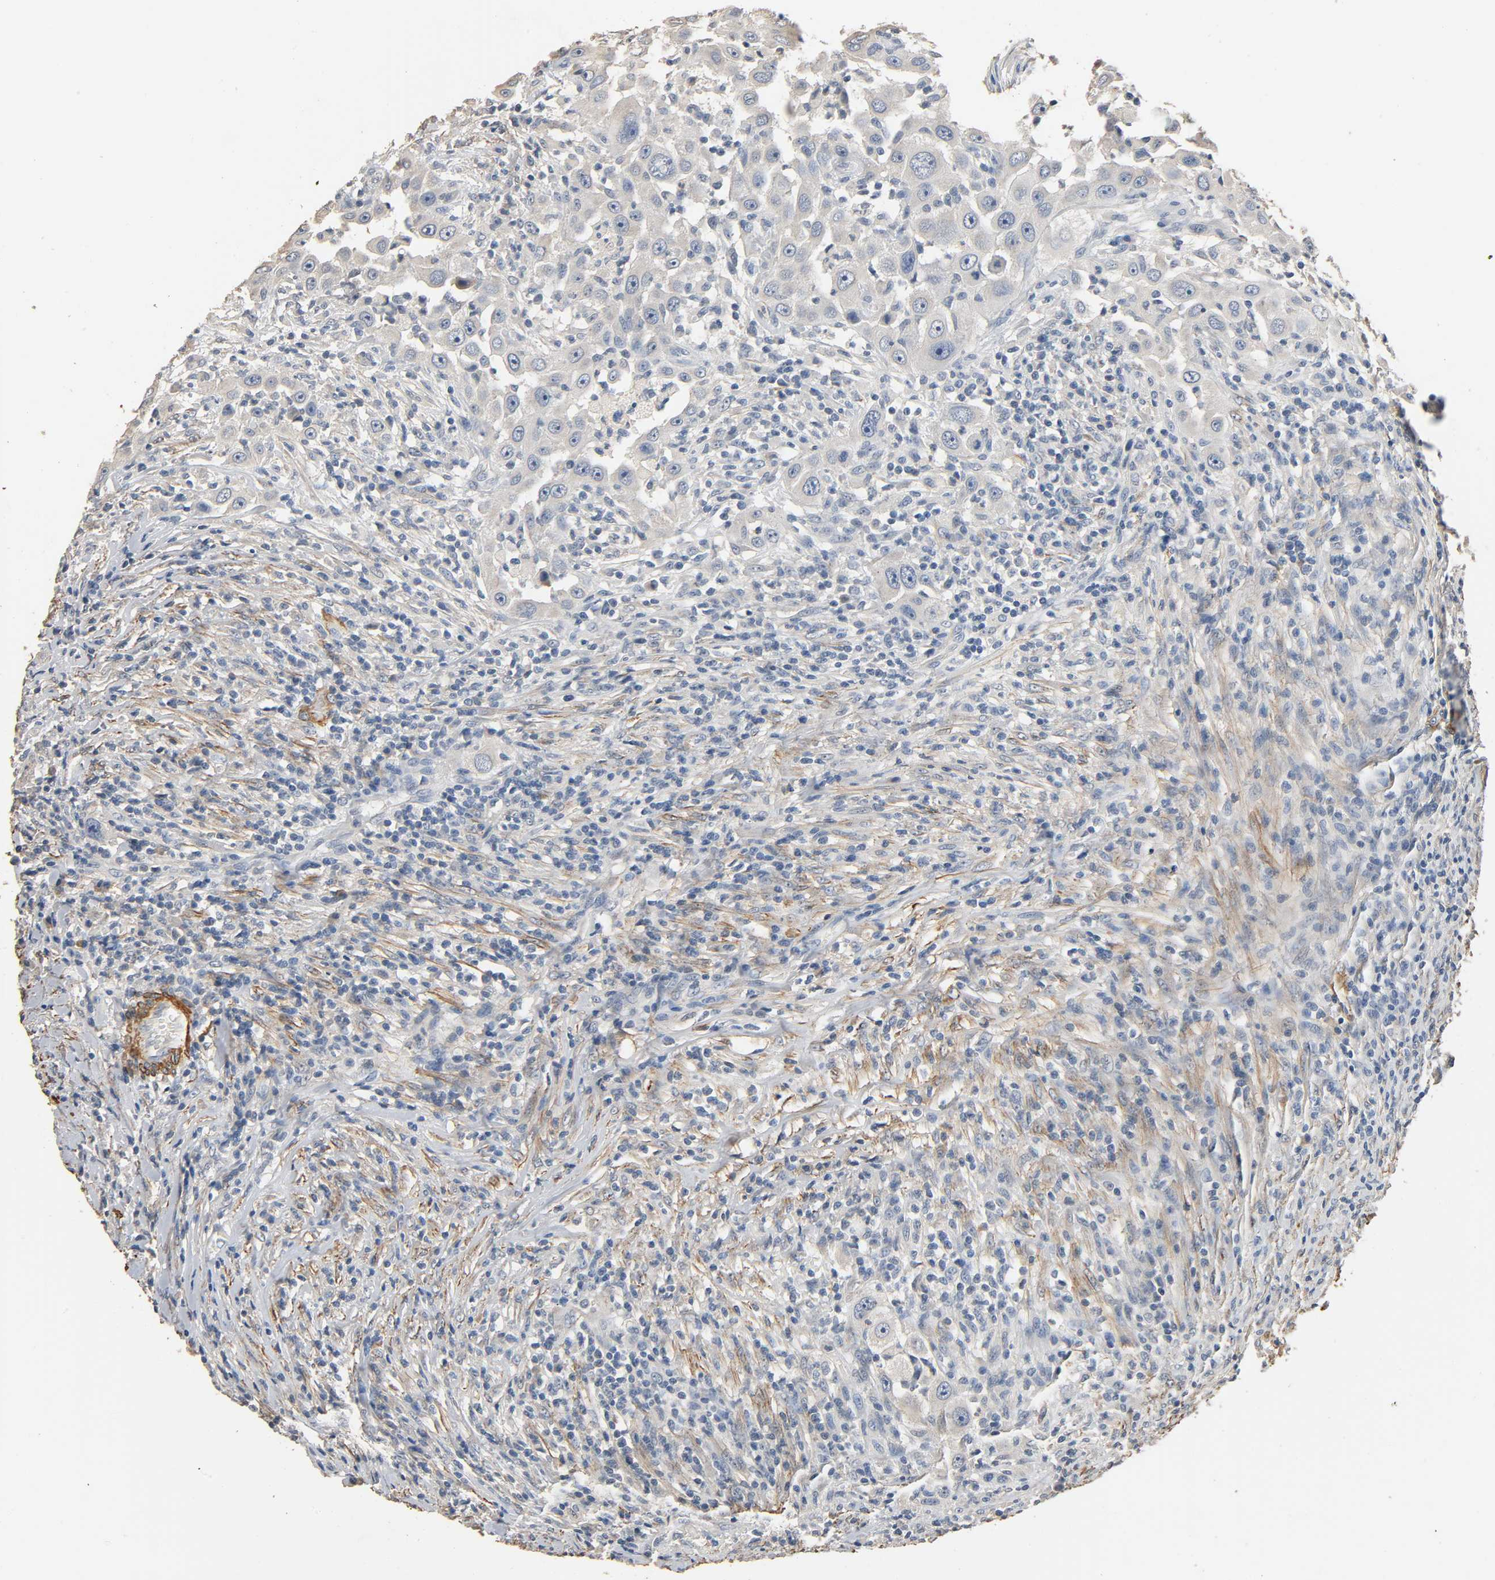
{"staining": {"intensity": "negative", "quantity": "none", "location": "none"}, "tissue": "head and neck cancer", "cell_type": "Tumor cells", "image_type": "cancer", "snomed": [{"axis": "morphology", "description": "Carcinoma, NOS"}, {"axis": "topography", "description": "Head-Neck"}], "caption": "A high-resolution image shows immunohistochemistry (IHC) staining of head and neck carcinoma, which shows no significant positivity in tumor cells.", "gene": "GSTA3", "patient": {"sex": "male", "age": 87}}